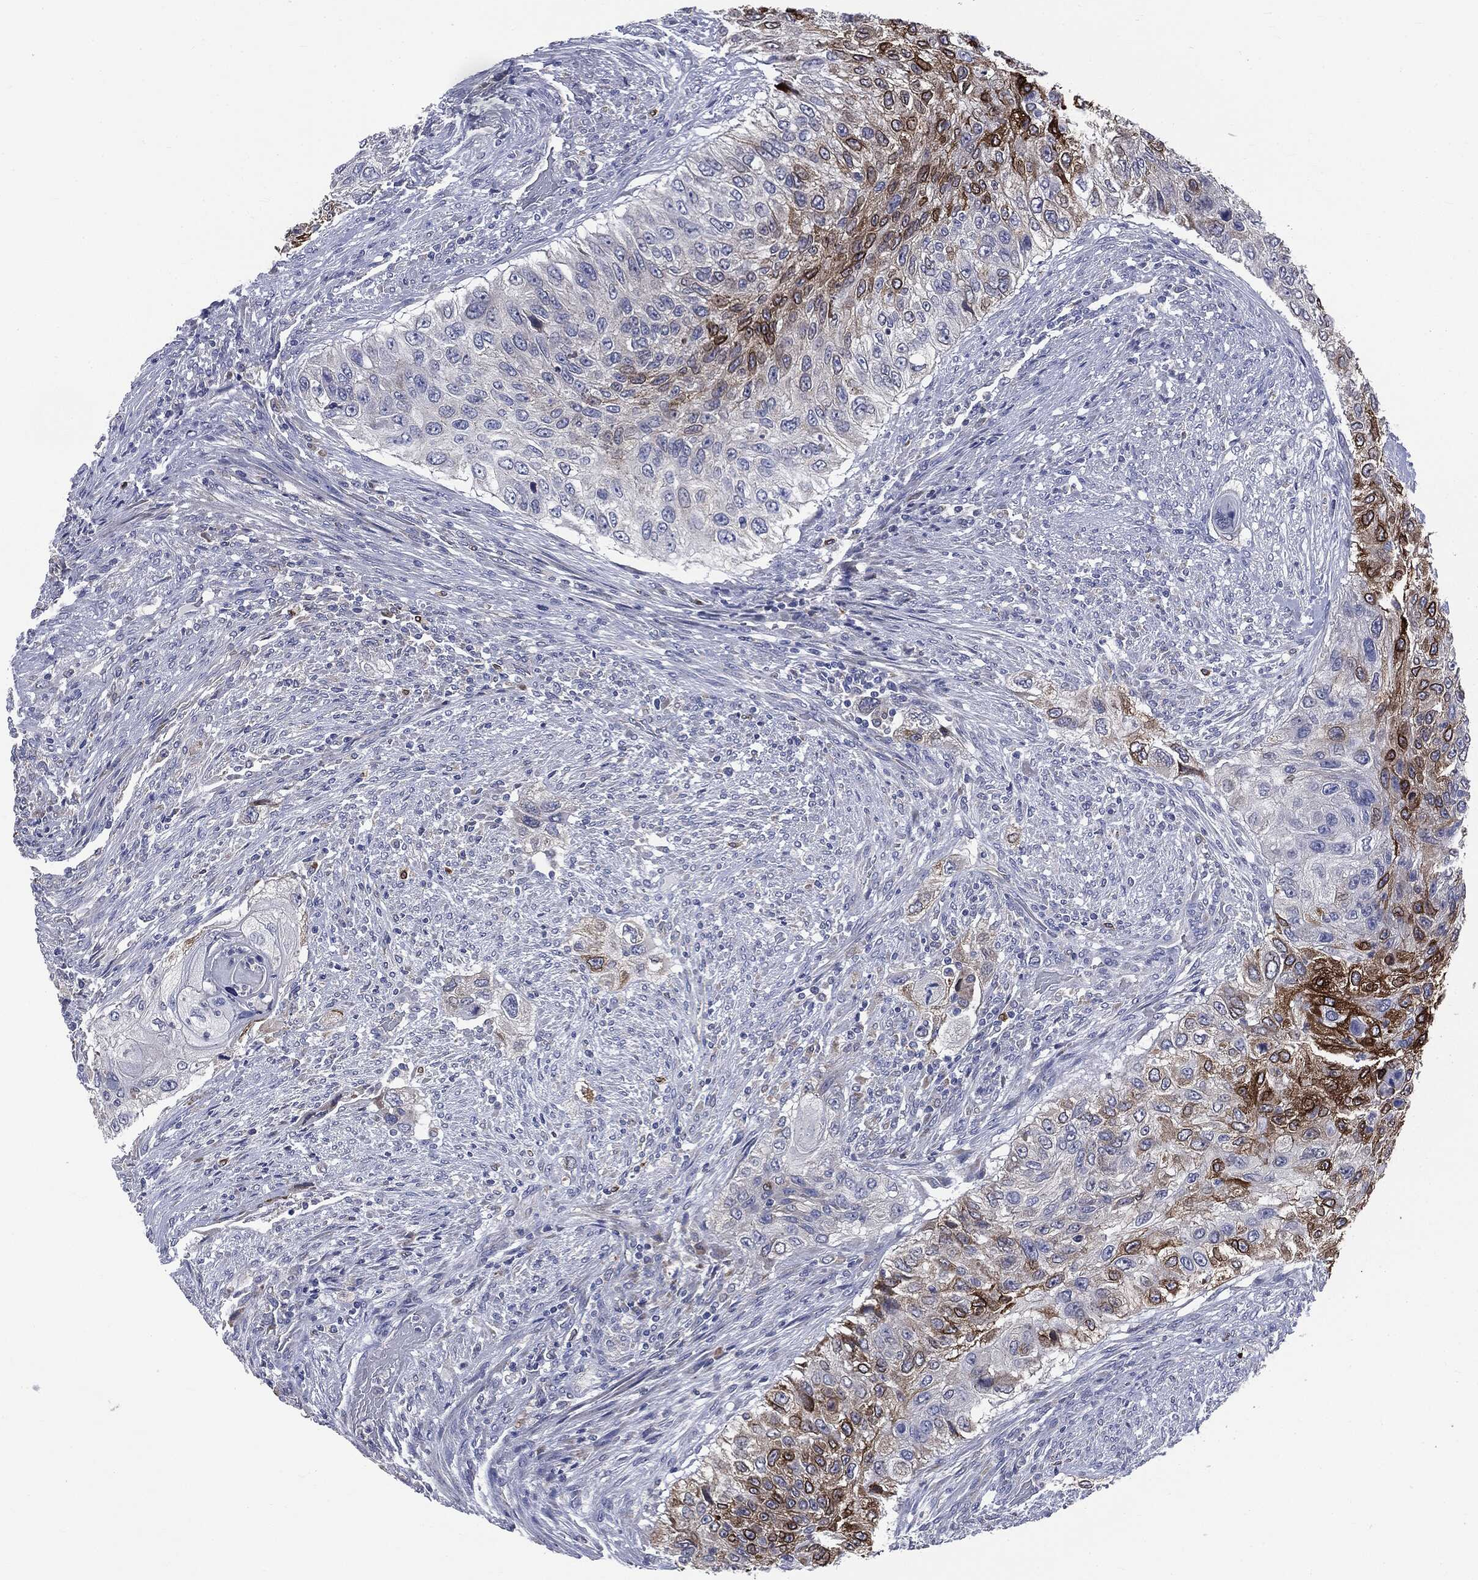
{"staining": {"intensity": "strong", "quantity": "<25%", "location": "cytoplasmic/membranous,nuclear"}, "tissue": "urothelial cancer", "cell_type": "Tumor cells", "image_type": "cancer", "snomed": [{"axis": "morphology", "description": "Urothelial carcinoma, High grade"}, {"axis": "topography", "description": "Urinary bladder"}], "caption": "An image showing strong cytoplasmic/membranous and nuclear expression in about <25% of tumor cells in urothelial cancer, as visualized by brown immunohistochemical staining.", "gene": "PTGS2", "patient": {"sex": "female", "age": 60}}